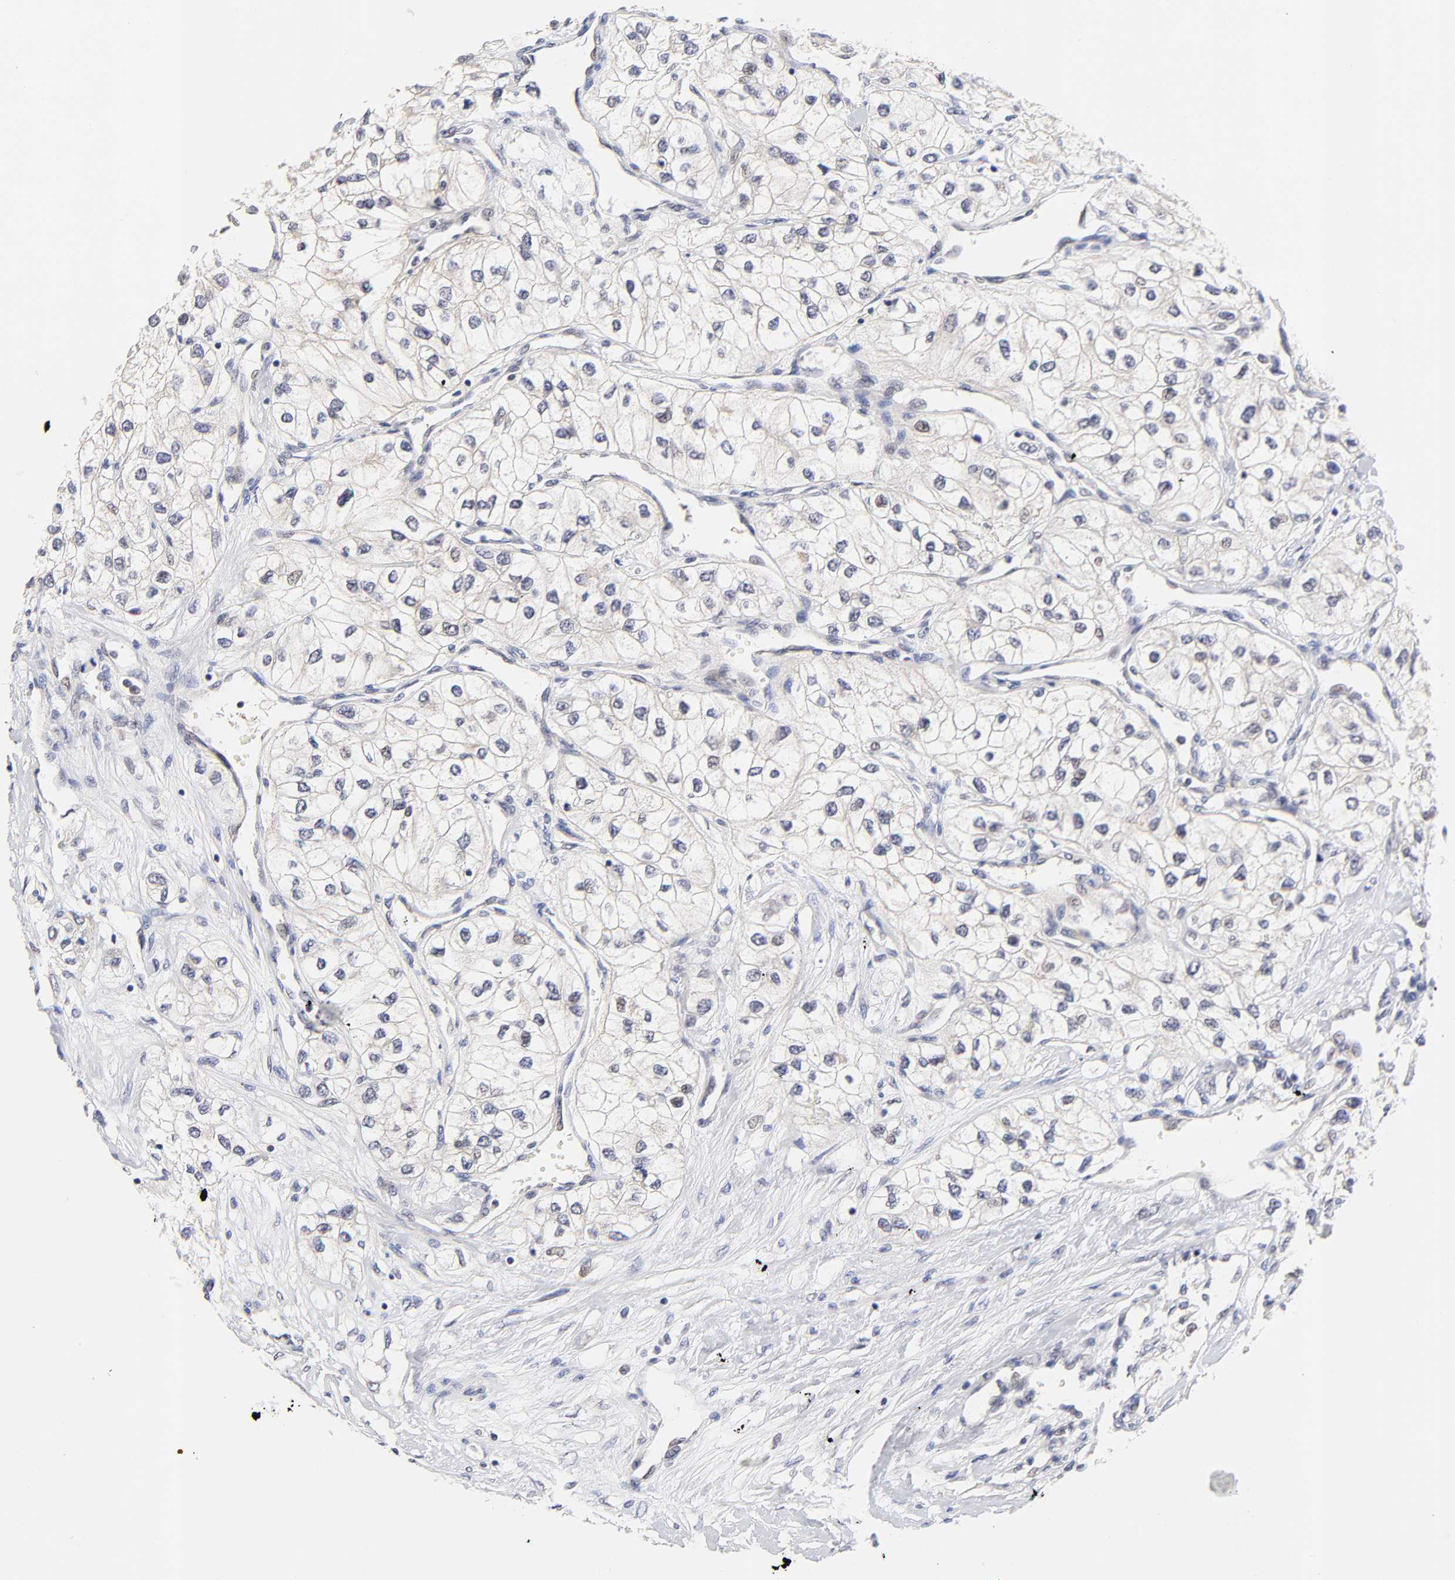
{"staining": {"intensity": "moderate", "quantity": "<25%", "location": "nuclear"}, "tissue": "renal cancer", "cell_type": "Tumor cells", "image_type": "cancer", "snomed": [{"axis": "morphology", "description": "Adenocarcinoma, NOS"}, {"axis": "topography", "description": "Kidney"}], "caption": "The photomicrograph displays staining of renal cancer, revealing moderate nuclear protein expression (brown color) within tumor cells.", "gene": "TXNL1", "patient": {"sex": "male", "age": 57}}